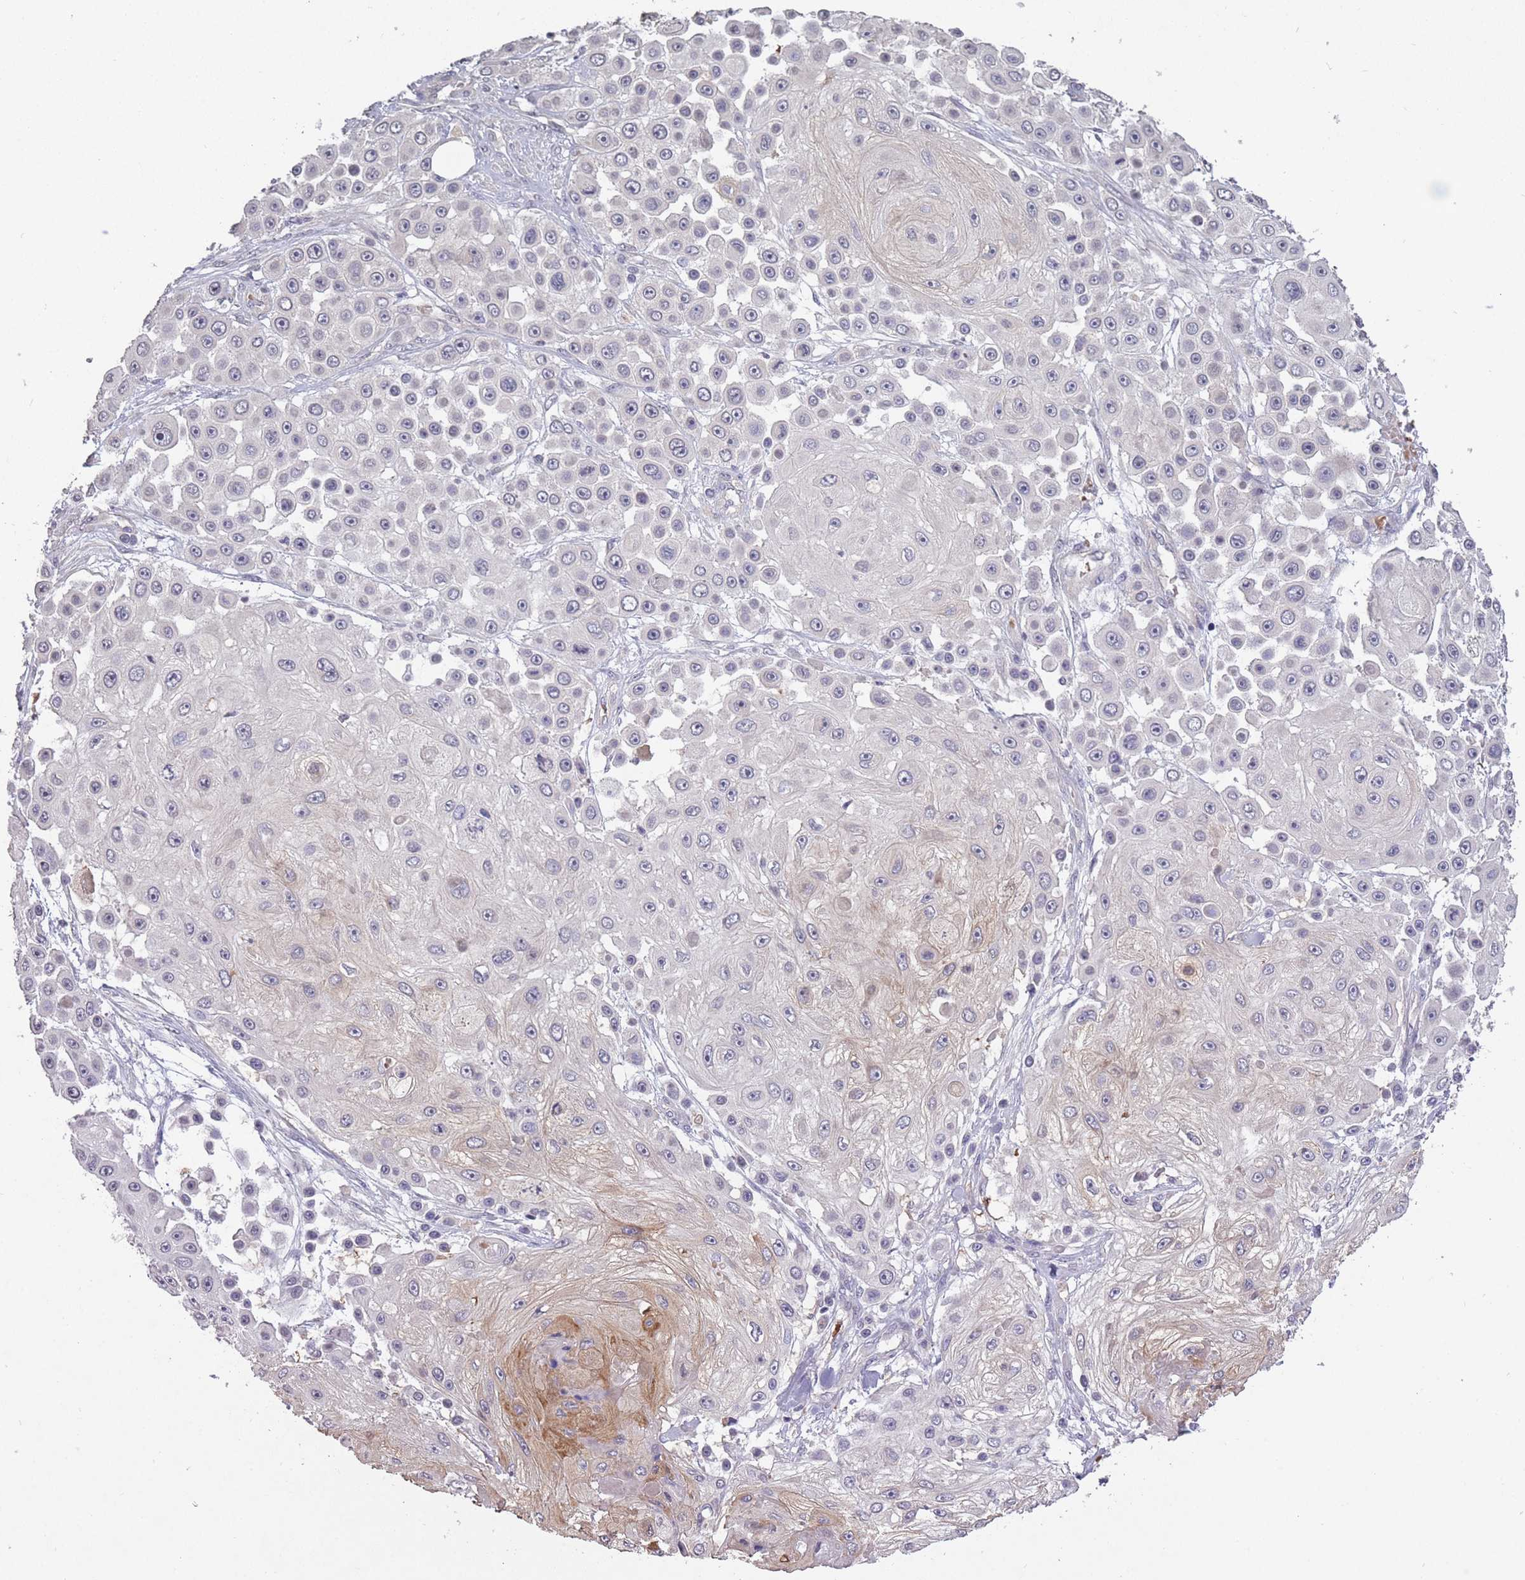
{"staining": {"intensity": "negative", "quantity": "none", "location": "none"}, "tissue": "skin cancer", "cell_type": "Tumor cells", "image_type": "cancer", "snomed": [{"axis": "morphology", "description": "Squamous cell carcinoma, NOS"}, {"axis": "topography", "description": "Skin"}], "caption": "Skin cancer was stained to show a protein in brown. There is no significant expression in tumor cells.", "gene": "ADCYAP1R1", "patient": {"sex": "male", "age": 67}}